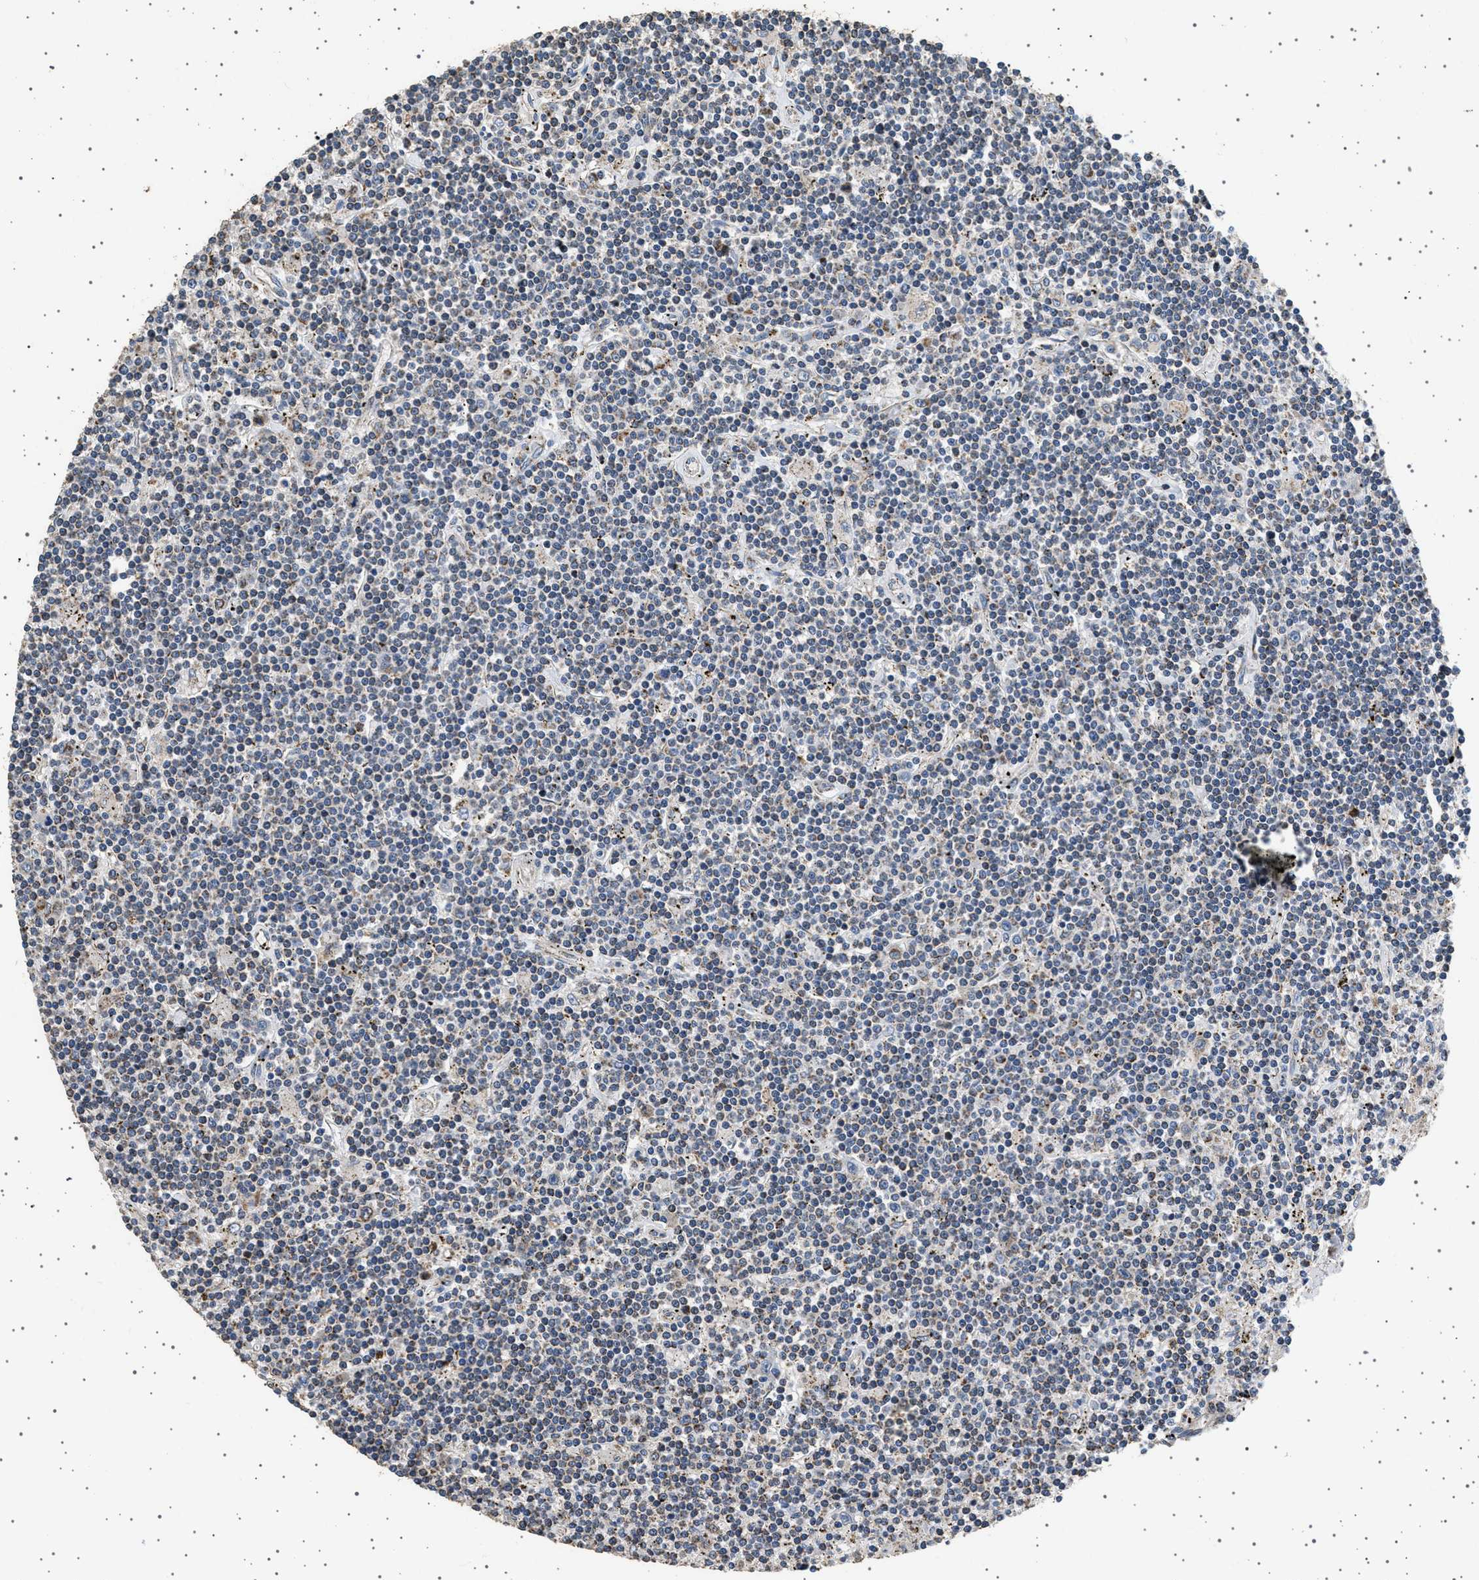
{"staining": {"intensity": "moderate", "quantity": "<25%", "location": "cytoplasmic/membranous"}, "tissue": "lymphoma", "cell_type": "Tumor cells", "image_type": "cancer", "snomed": [{"axis": "morphology", "description": "Malignant lymphoma, non-Hodgkin's type, Low grade"}, {"axis": "topography", "description": "Spleen"}], "caption": "High-magnification brightfield microscopy of lymphoma stained with DAB (3,3'-diaminobenzidine) (brown) and counterstained with hematoxylin (blue). tumor cells exhibit moderate cytoplasmic/membranous positivity is identified in about<25% of cells.", "gene": "KCNA4", "patient": {"sex": "male", "age": 76}}